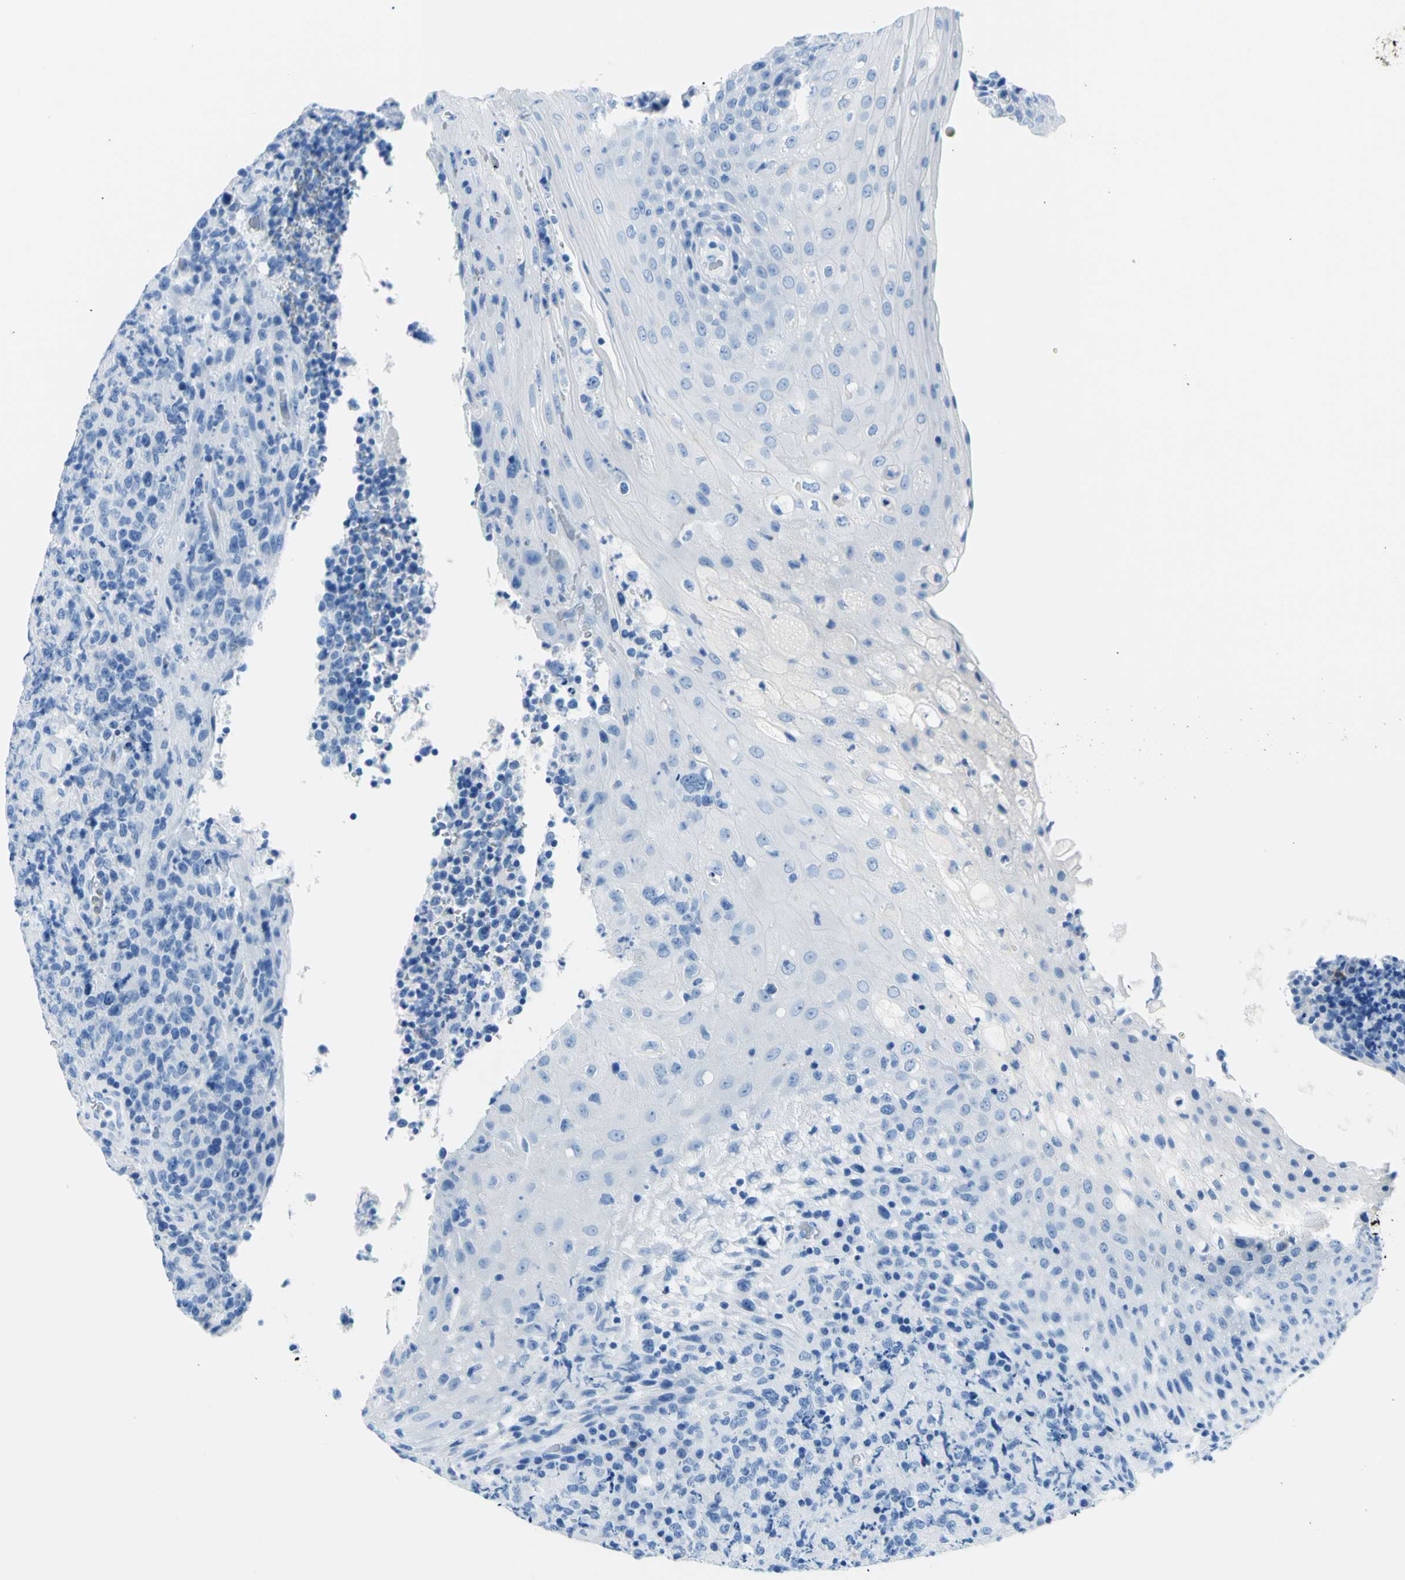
{"staining": {"intensity": "negative", "quantity": "none", "location": "none"}, "tissue": "lymphoma", "cell_type": "Tumor cells", "image_type": "cancer", "snomed": [{"axis": "morphology", "description": "Malignant lymphoma, non-Hodgkin's type, High grade"}, {"axis": "topography", "description": "Tonsil"}], "caption": "Histopathology image shows no significant protein expression in tumor cells of lymphoma.", "gene": "MYH2", "patient": {"sex": "female", "age": 36}}